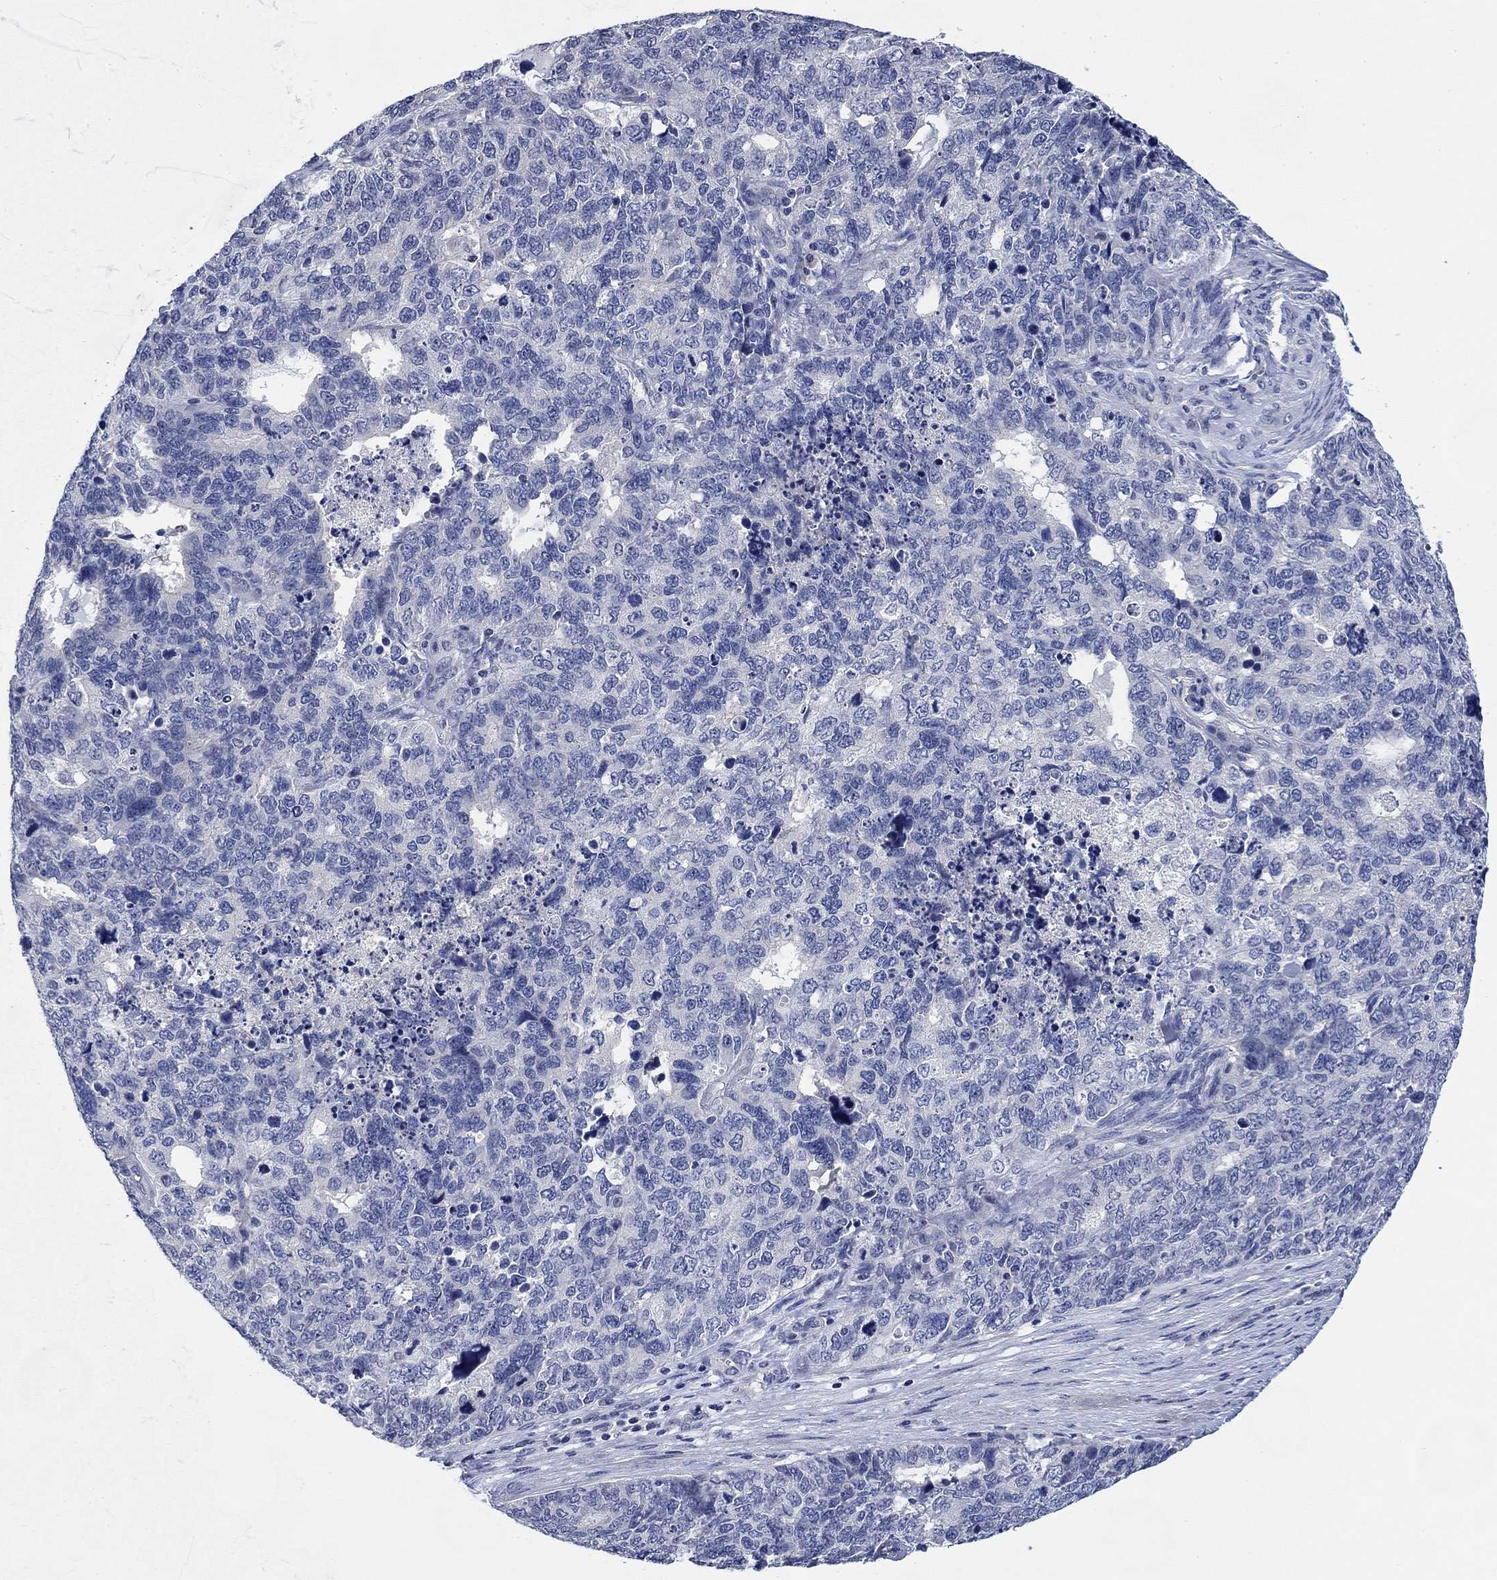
{"staining": {"intensity": "negative", "quantity": "none", "location": "none"}, "tissue": "cervical cancer", "cell_type": "Tumor cells", "image_type": "cancer", "snomed": [{"axis": "morphology", "description": "Squamous cell carcinoma, NOS"}, {"axis": "topography", "description": "Cervix"}], "caption": "Cervical squamous cell carcinoma was stained to show a protein in brown. There is no significant staining in tumor cells.", "gene": "DAZL", "patient": {"sex": "female", "age": 63}}